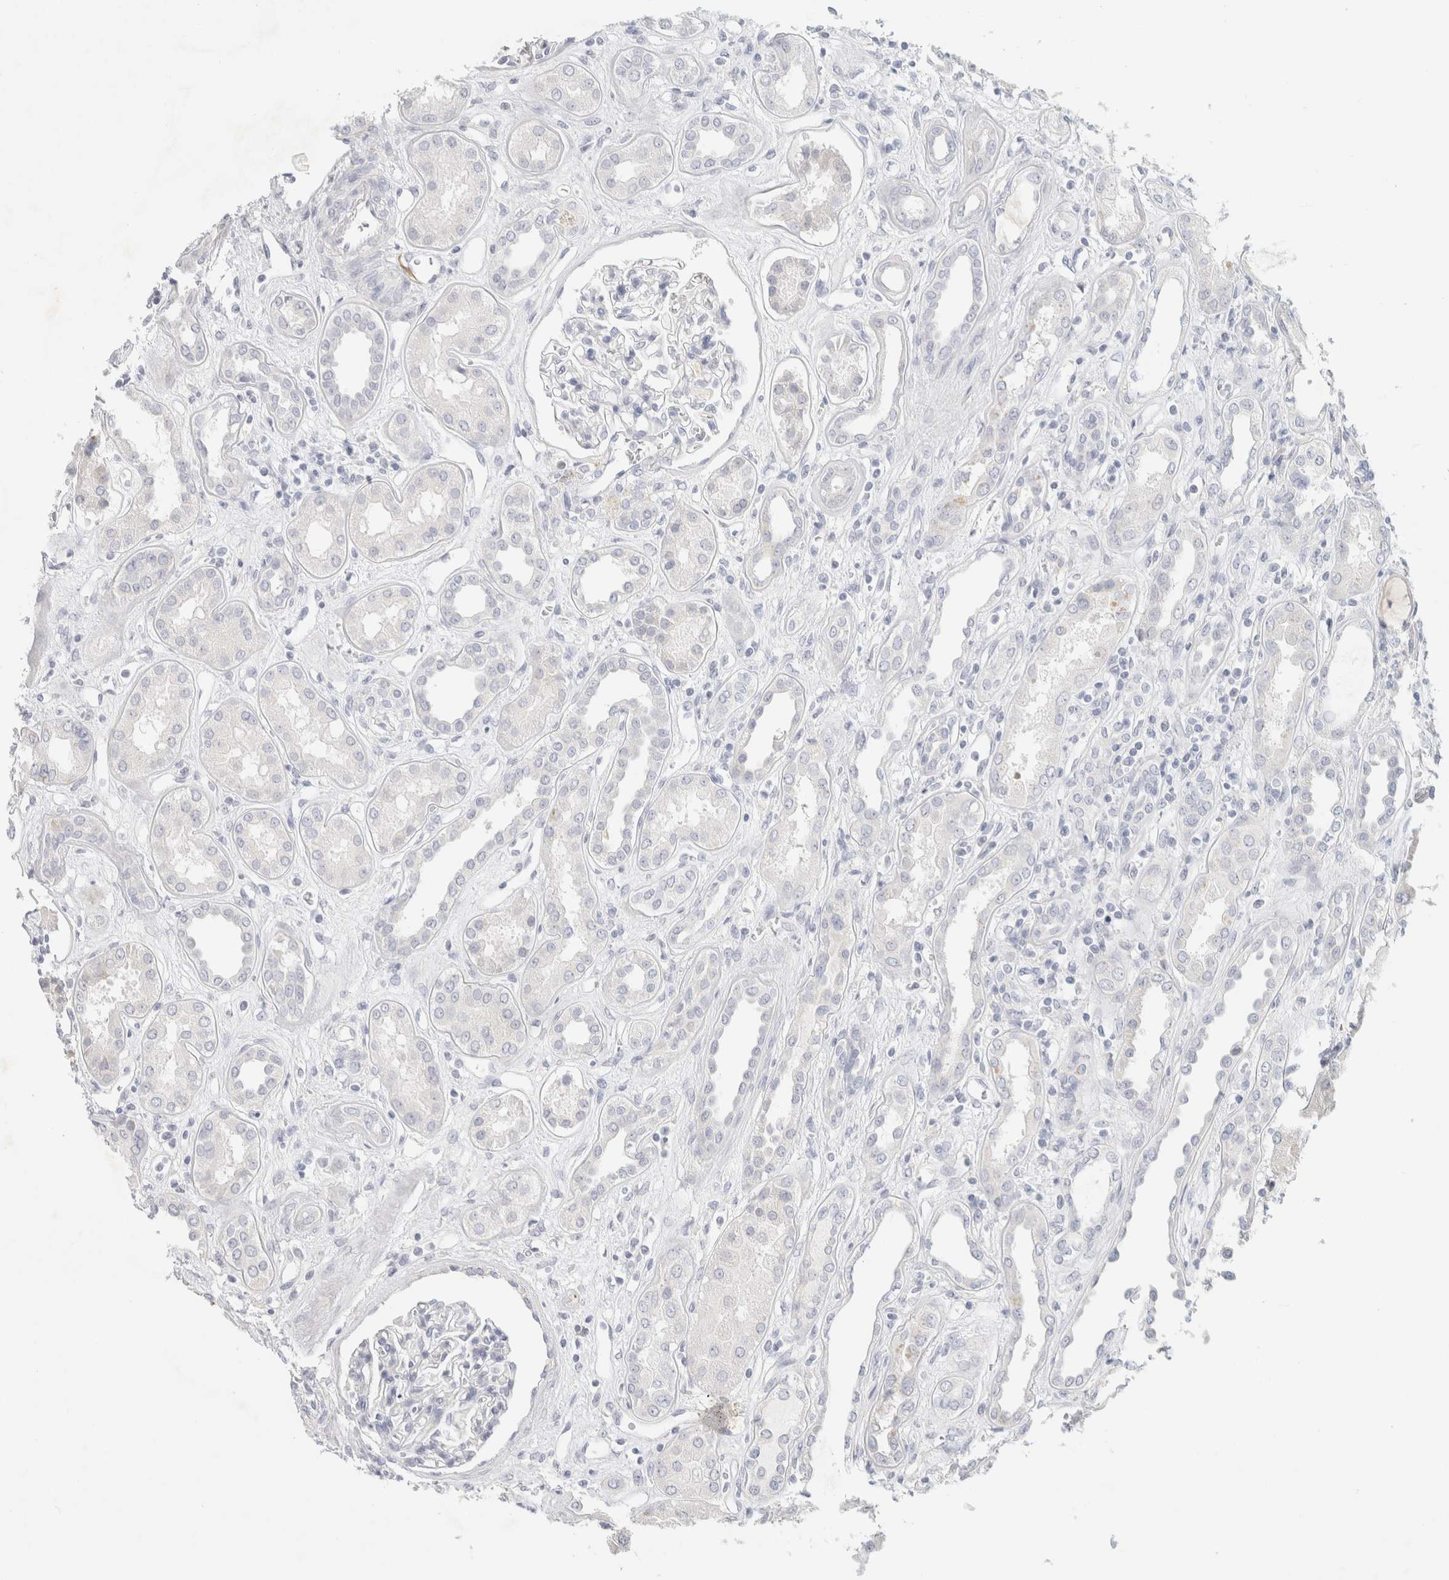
{"staining": {"intensity": "negative", "quantity": "none", "location": "none"}, "tissue": "kidney", "cell_type": "Cells in glomeruli", "image_type": "normal", "snomed": [{"axis": "morphology", "description": "Normal tissue, NOS"}, {"axis": "topography", "description": "Kidney"}], "caption": "Kidney stained for a protein using immunohistochemistry demonstrates no staining cells in glomeruli.", "gene": "NEFM", "patient": {"sex": "male", "age": 59}}